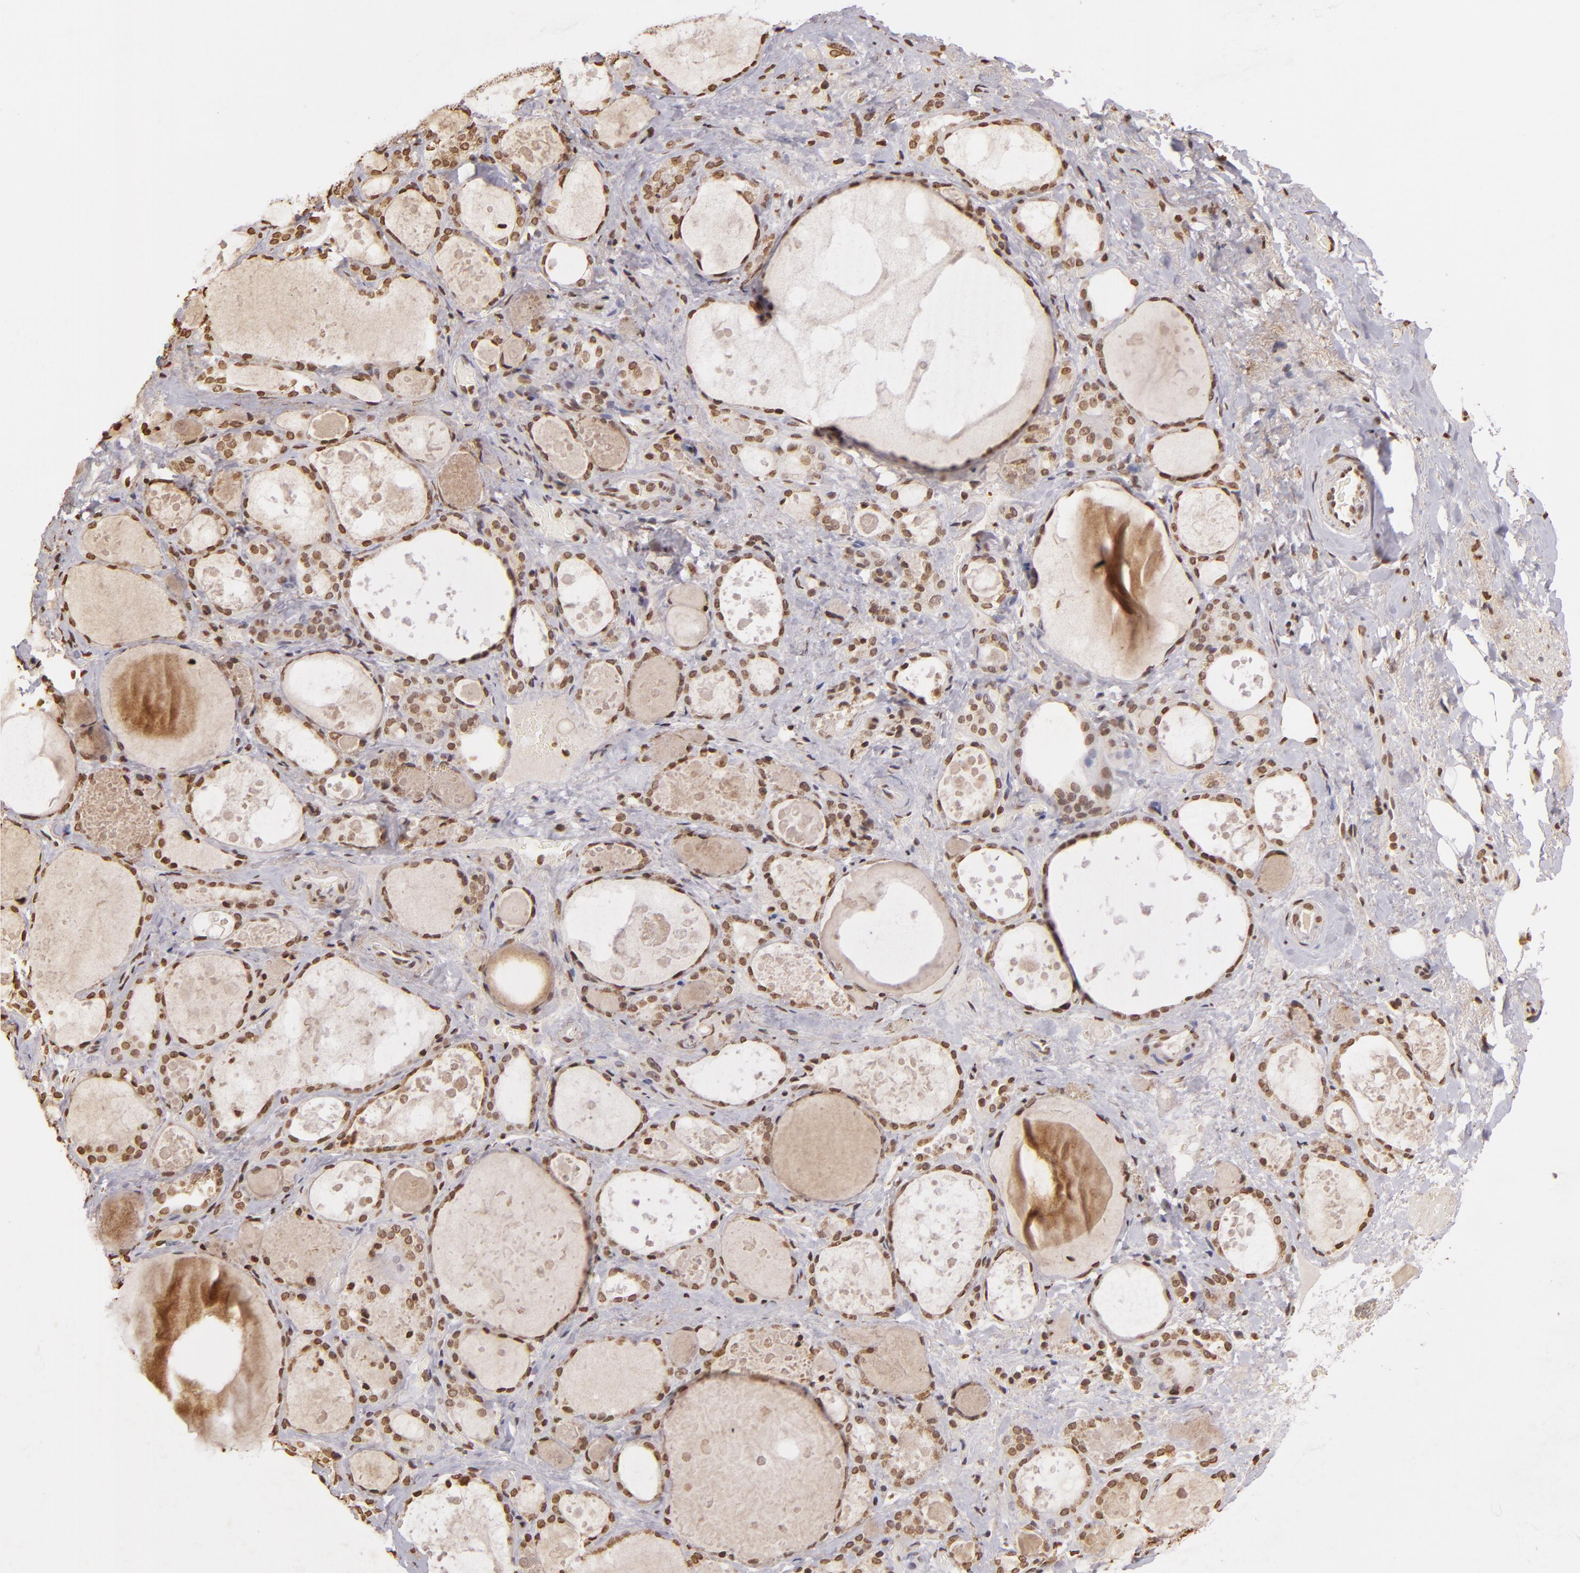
{"staining": {"intensity": "strong", "quantity": ">75%", "location": "nuclear"}, "tissue": "thyroid gland", "cell_type": "Glandular cells", "image_type": "normal", "snomed": [{"axis": "morphology", "description": "Normal tissue, NOS"}, {"axis": "topography", "description": "Thyroid gland"}], "caption": "Protein staining of normal thyroid gland exhibits strong nuclear positivity in approximately >75% of glandular cells.", "gene": "THRB", "patient": {"sex": "female", "age": 75}}